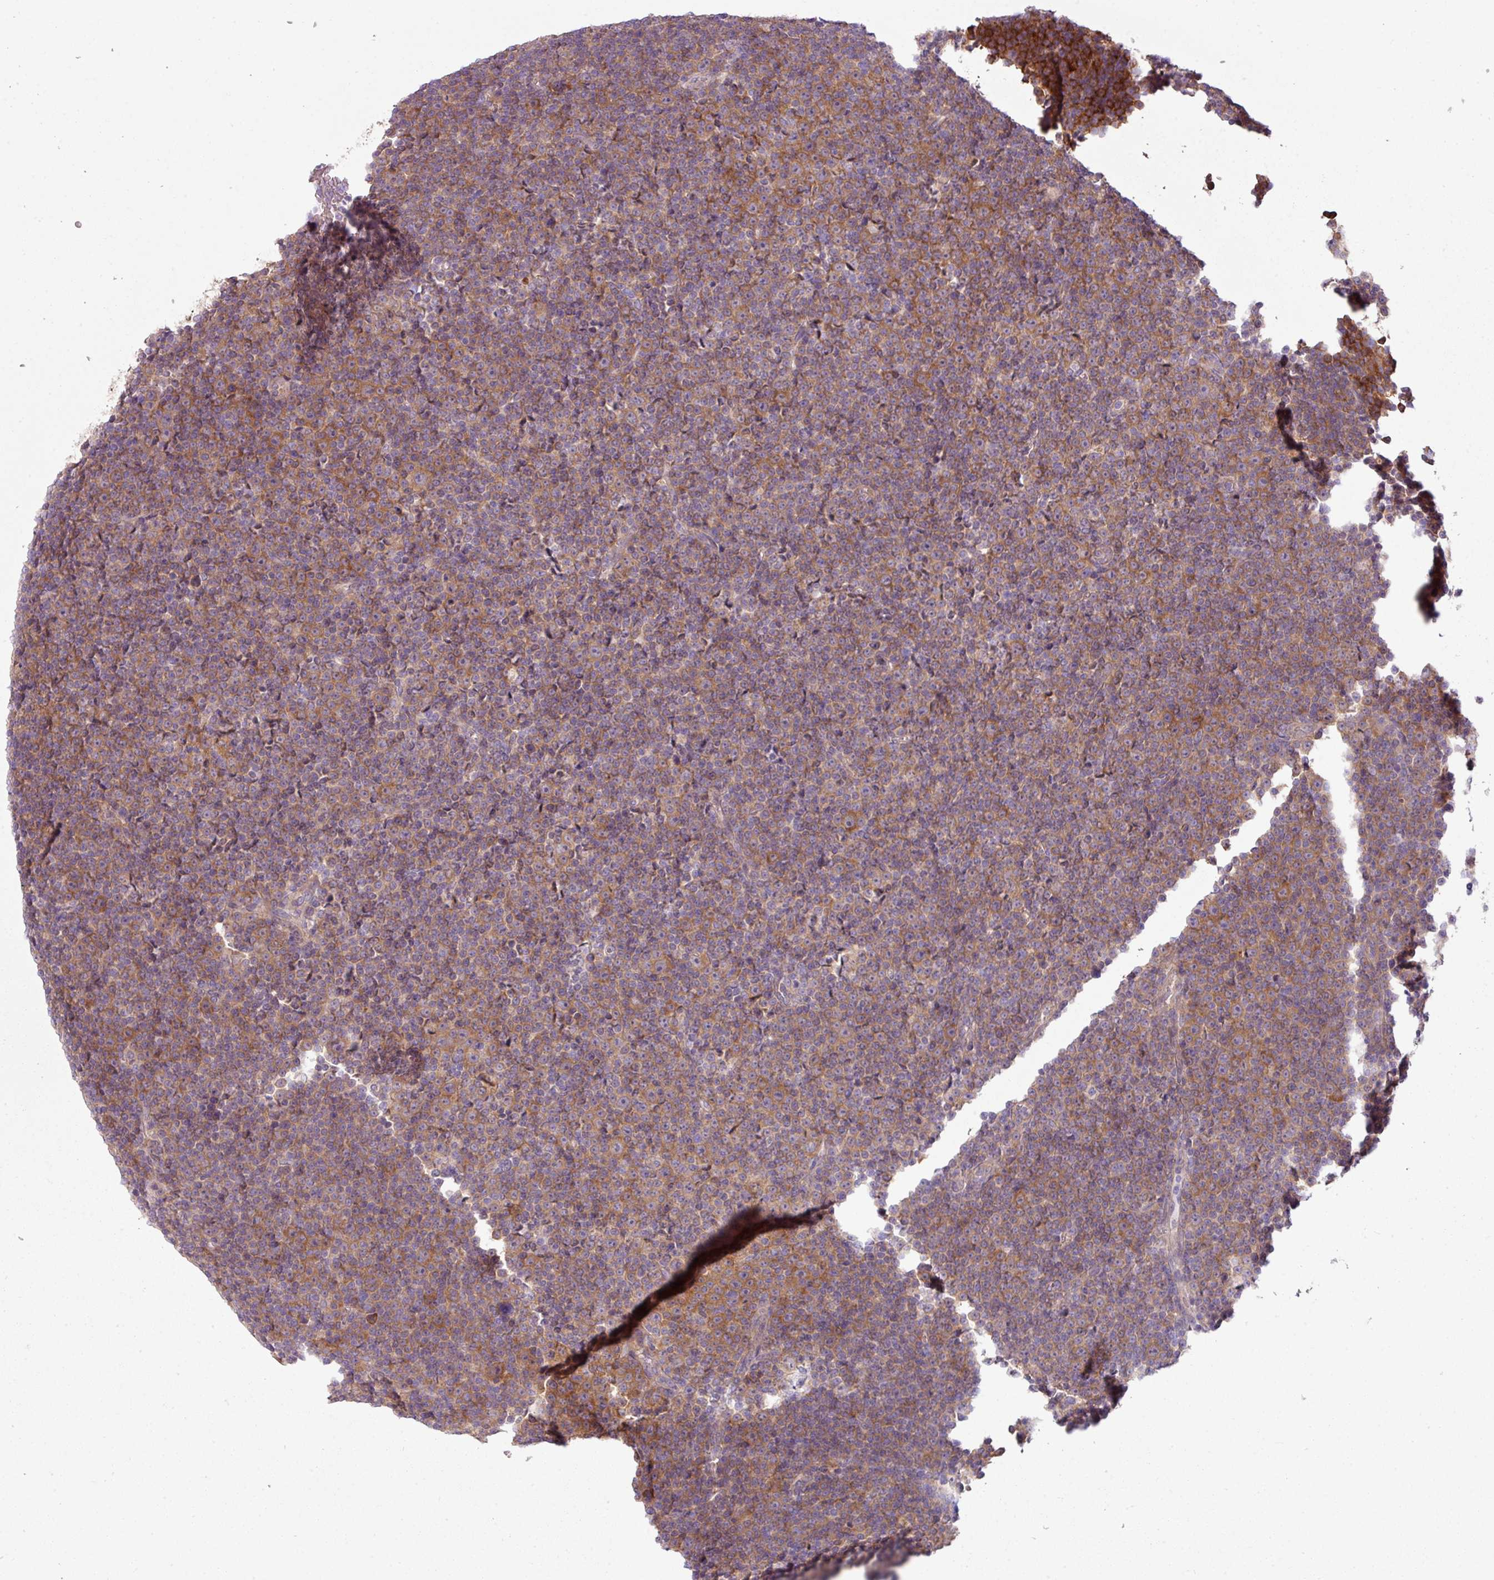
{"staining": {"intensity": "moderate", "quantity": ">75%", "location": "cytoplasmic/membranous"}, "tissue": "lymphoma", "cell_type": "Tumor cells", "image_type": "cancer", "snomed": [{"axis": "morphology", "description": "Malignant lymphoma, non-Hodgkin's type, Low grade"}, {"axis": "topography", "description": "Lymph node"}], "caption": "The immunohistochemical stain highlights moderate cytoplasmic/membranous staining in tumor cells of malignant lymphoma, non-Hodgkin's type (low-grade) tissue.", "gene": "CAMK2B", "patient": {"sex": "female", "age": 67}}